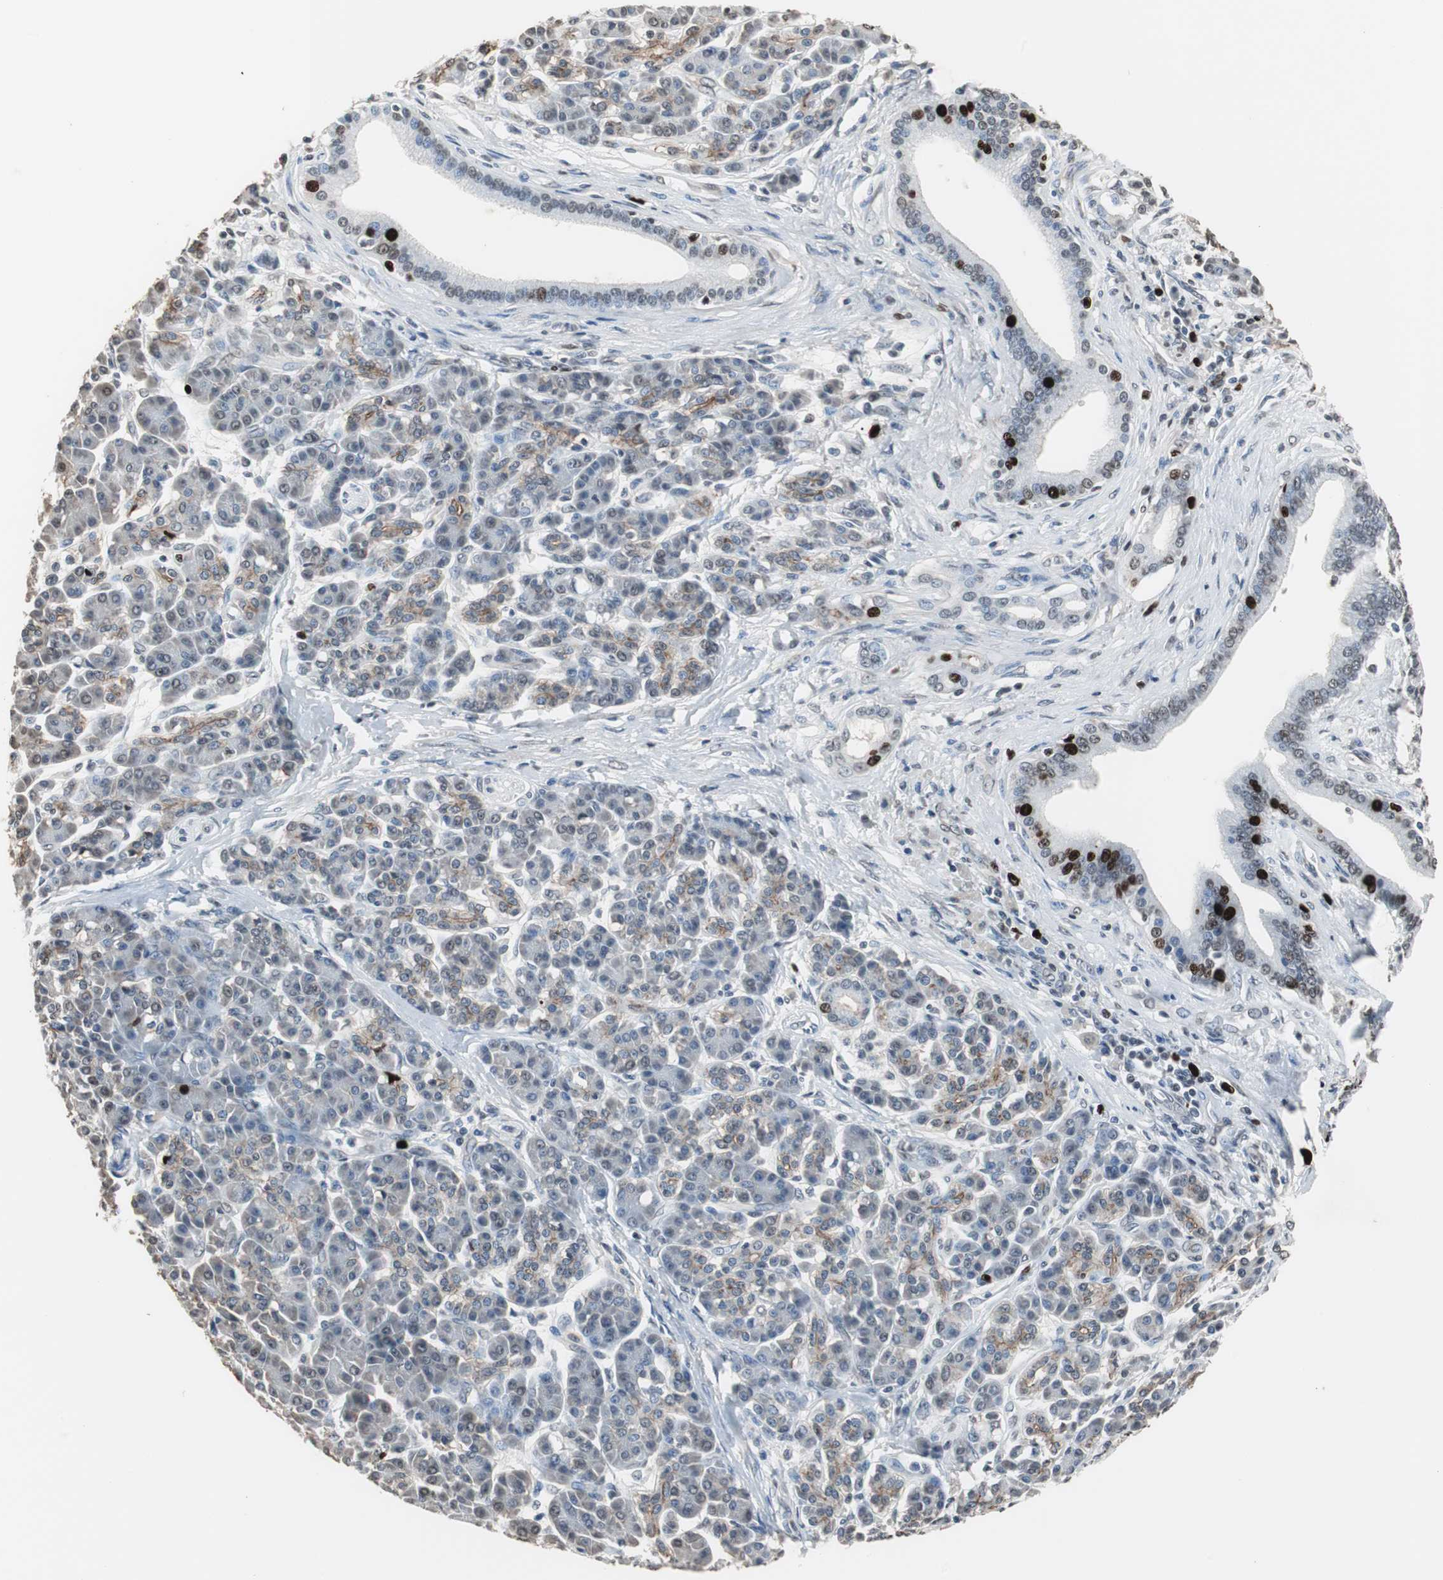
{"staining": {"intensity": "strong", "quantity": "<25%", "location": "nuclear"}, "tissue": "pancreatic cancer", "cell_type": "Tumor cells", "image_type": "cancer", "snomed": [{"axis": "morphology", "description": "Adenocarcinoma, NOS"}, {"axis": "topography", "description": "Pancreas"}], "caption": "Immunohistochemistry histopathology image of human pancreatic cancer stained for a protein (brown), which exhibits medium levels of strong nuclear staining in about <25% of tumor cells.", "gene": "TOP2A", "patient": {"sex": "male", "age": 59}}